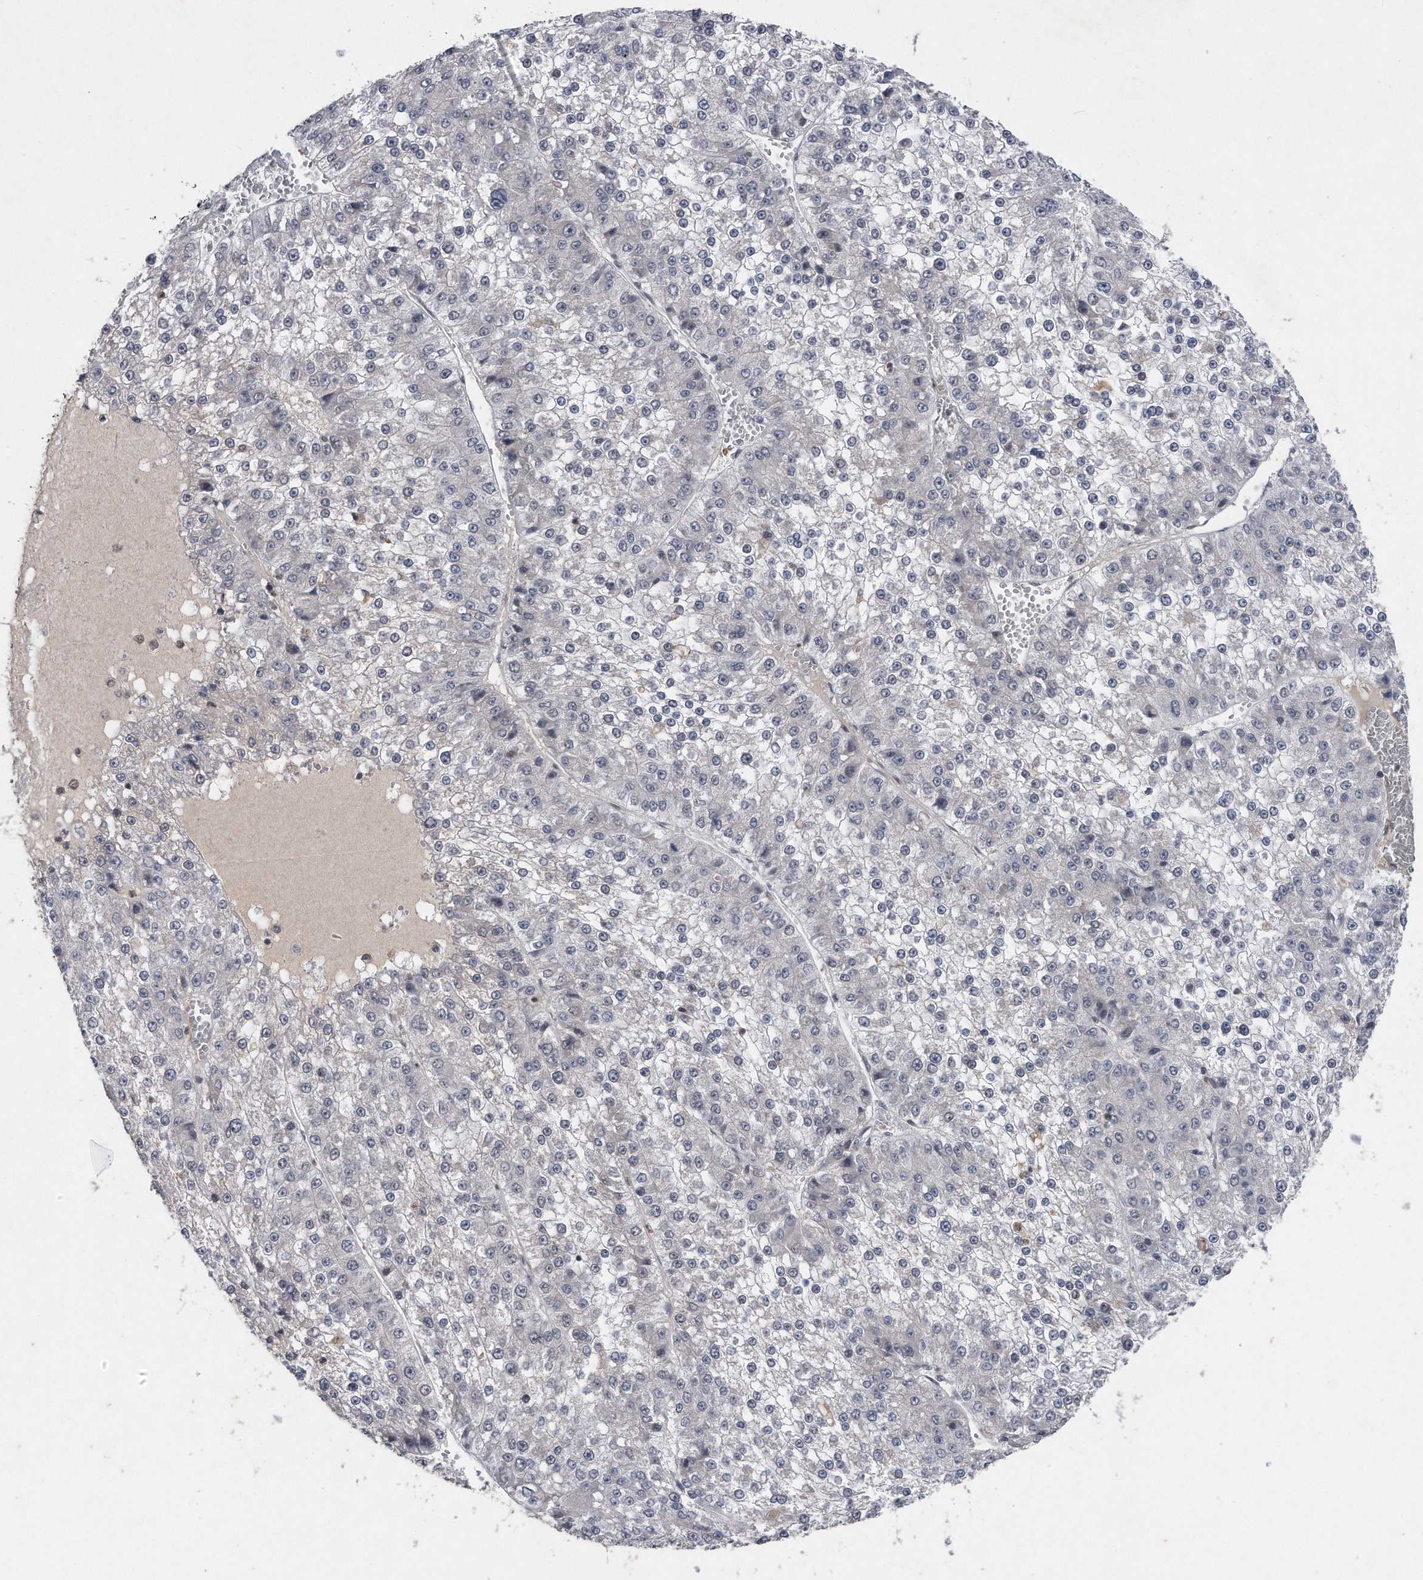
{"staining": {"intensity": "negative", "quantity": "none", "location": "none"}, "tissue": "liver cancer", "cell_type": "Tumor cells", "image_type": "cancer", "snomed": [{"axis": "morphology", "description": "Carcinoma, Hepatocellular, NOS"}, {"axis": "topography", "description": "Liver"}], "caption": "Tumor cells show no significant protein expression in liver cancer (hepatocellular carcinoma). Brightfield microscopy of IHC stained with DAB (3,3'-diaminobenzidine) (brown) and hematoxylin (blue), captured at high magnification.", "gene": "VIRMA", "patient": {"sex": "female", "age": 73}}